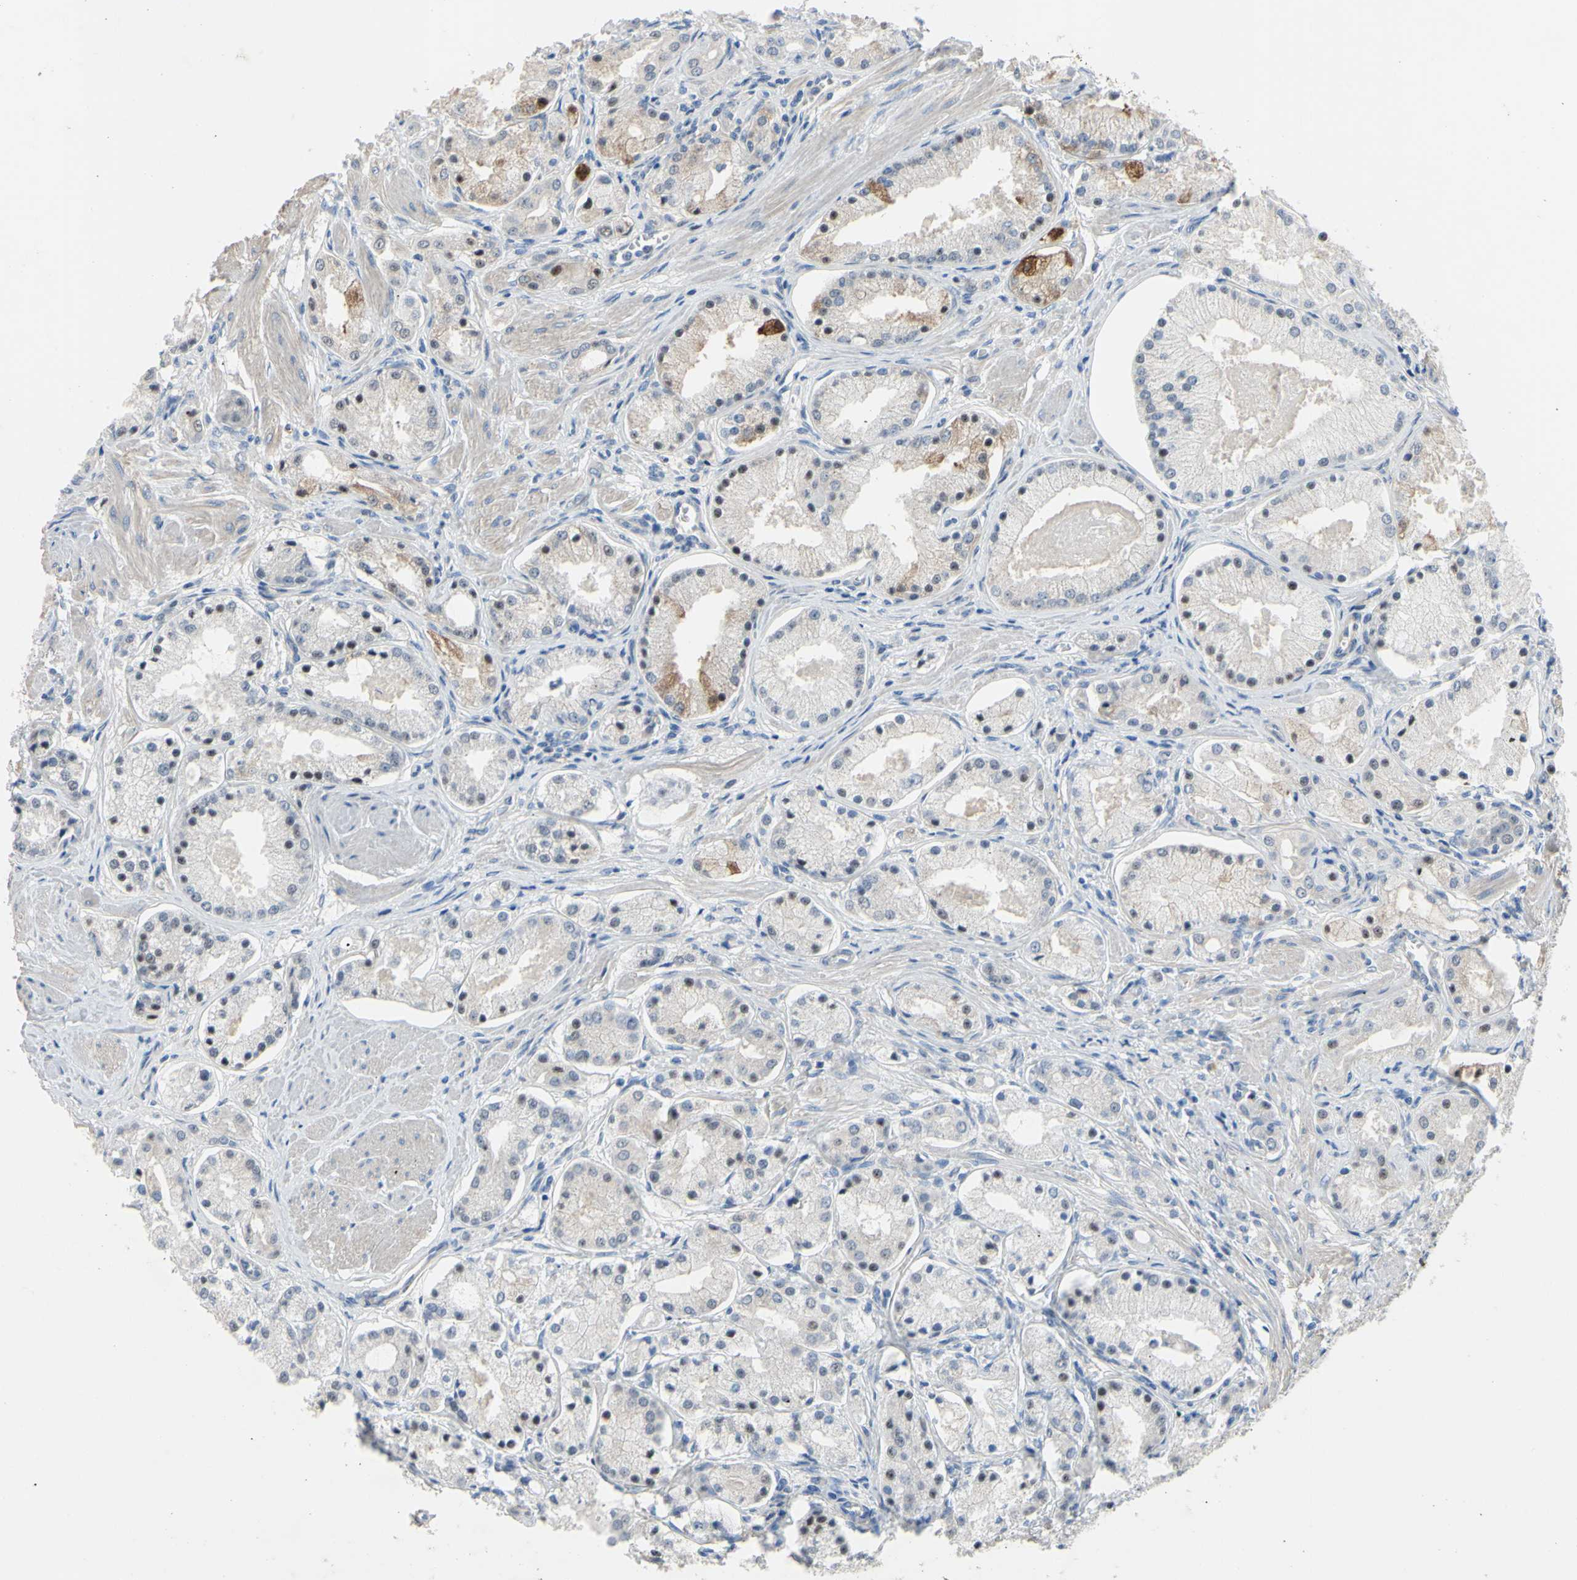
{"staining": {"intensity": "strong", "quantity": "<25%", "location": "cytoplasmic/membranous"}, "tissue": "prostate cancer", "cell_type": "Tumor cells", "image_type": "cancer", "snomed": [{"axis": "morphology", "description": "Adenocarcinoma, High grade"}, {"axis": "topography", "description": "Prostate"}], "caption": "A high-resolution photomicrograph shows immunohistochemistry staining of prostate adenocarcinoma (high-grade), which shows strong cytoplasmic/membranous expression in about <25% of tumor cells.", "gene": "LHX9", "patient": {"sex": "male", "age": 66}}